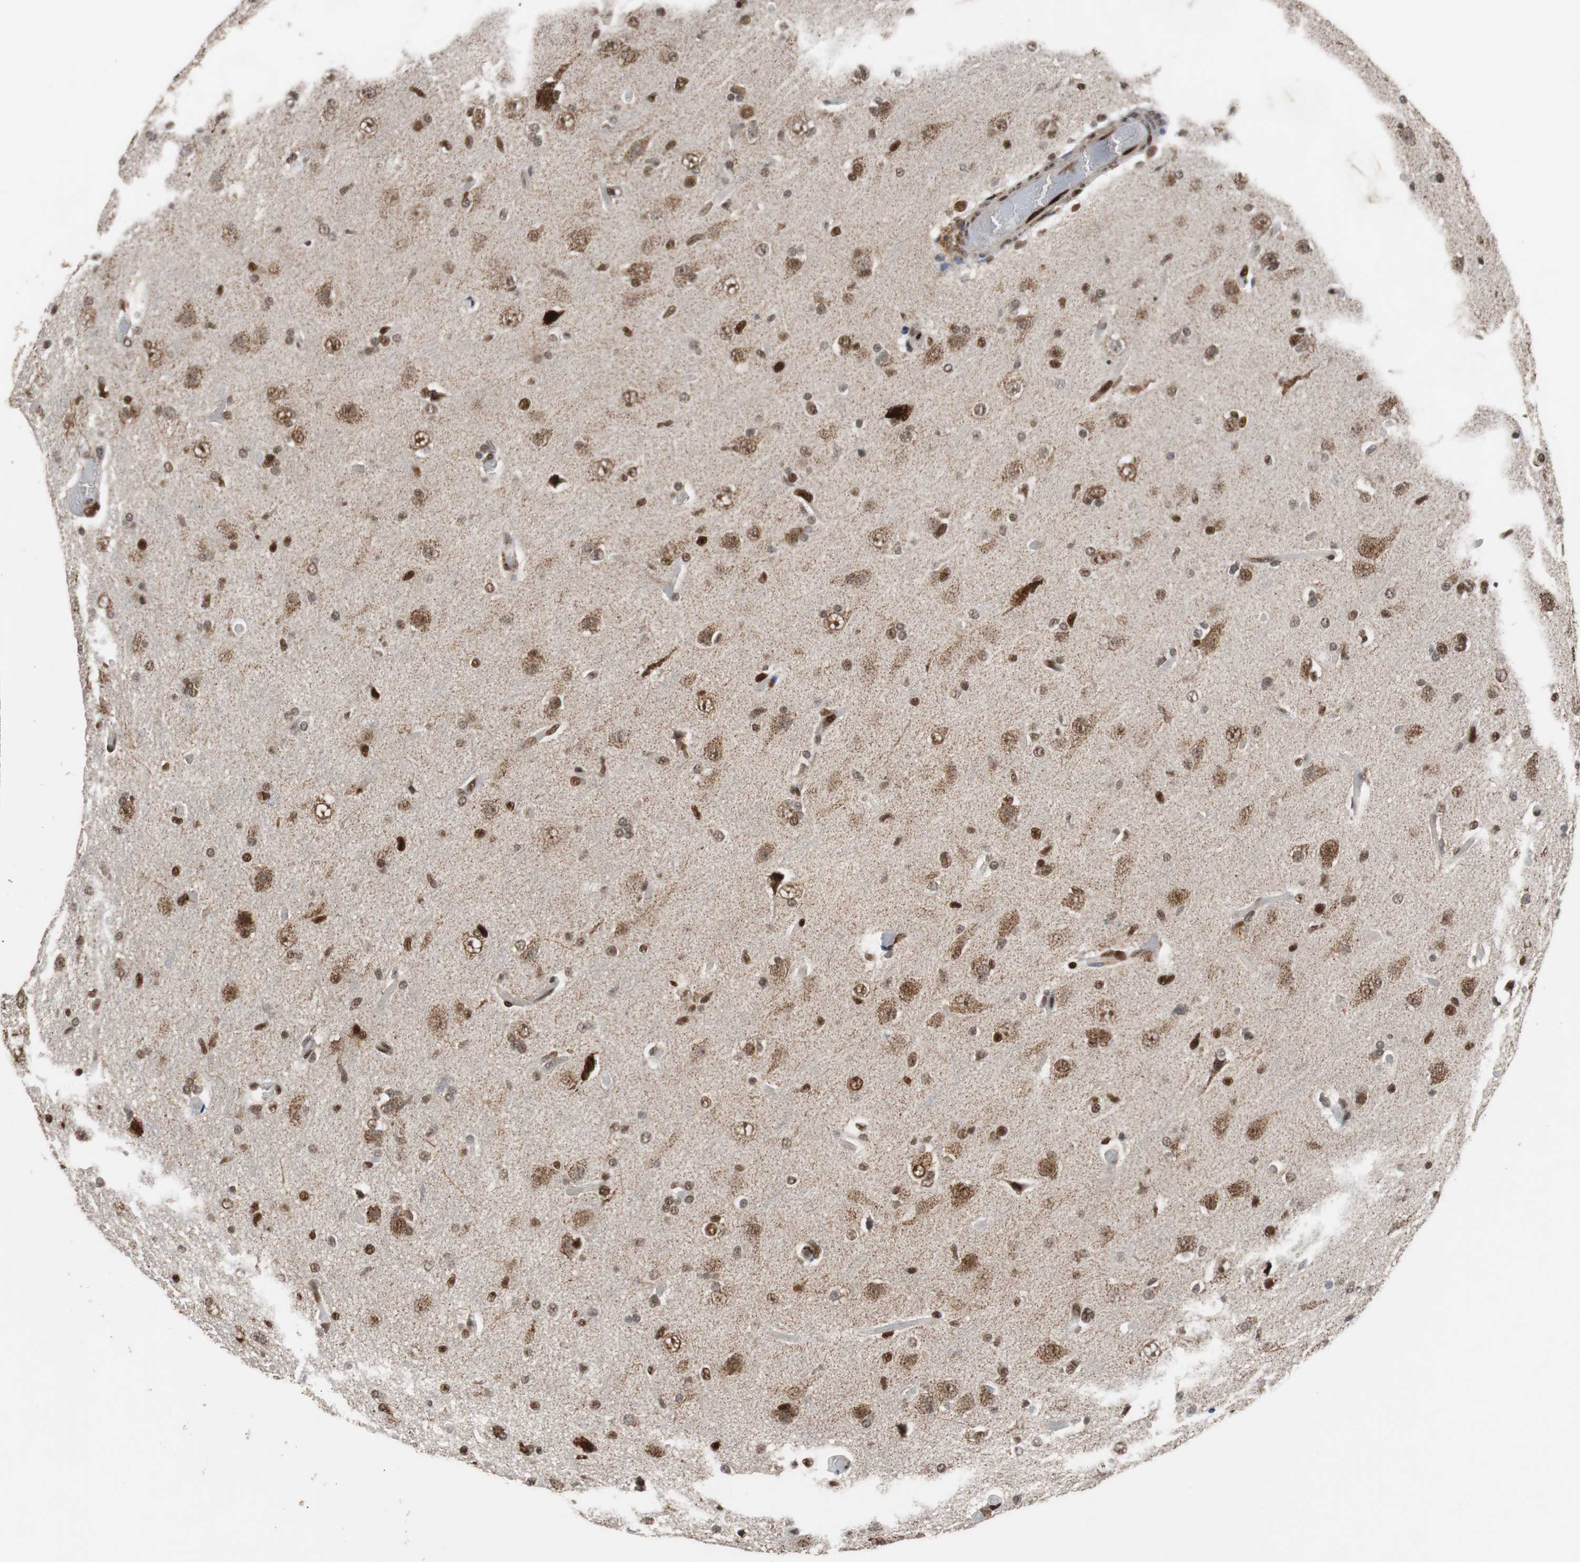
{"staining": {"intensity": "moderate", "quantity": ">75%", "location": "cytoplasmic/membranous,nuclear"}, "tissue": "glioma", "cell_type": "Tumor cells", "image_type": "cancer", "snomed": [{"axis": "morphology", "description": "Glioma, malignant, High grade"}, {"axis": "topography", "description": "Brain"}], "caption": "There is medium levels of moderate cytoplasmic/membranous and nuclear staining in tumor cells of glioma, as demonstrated by immunohistochemical staining (brown color).", "gene": "NBL1", "patient": {"sex": "male", "age": 33}}